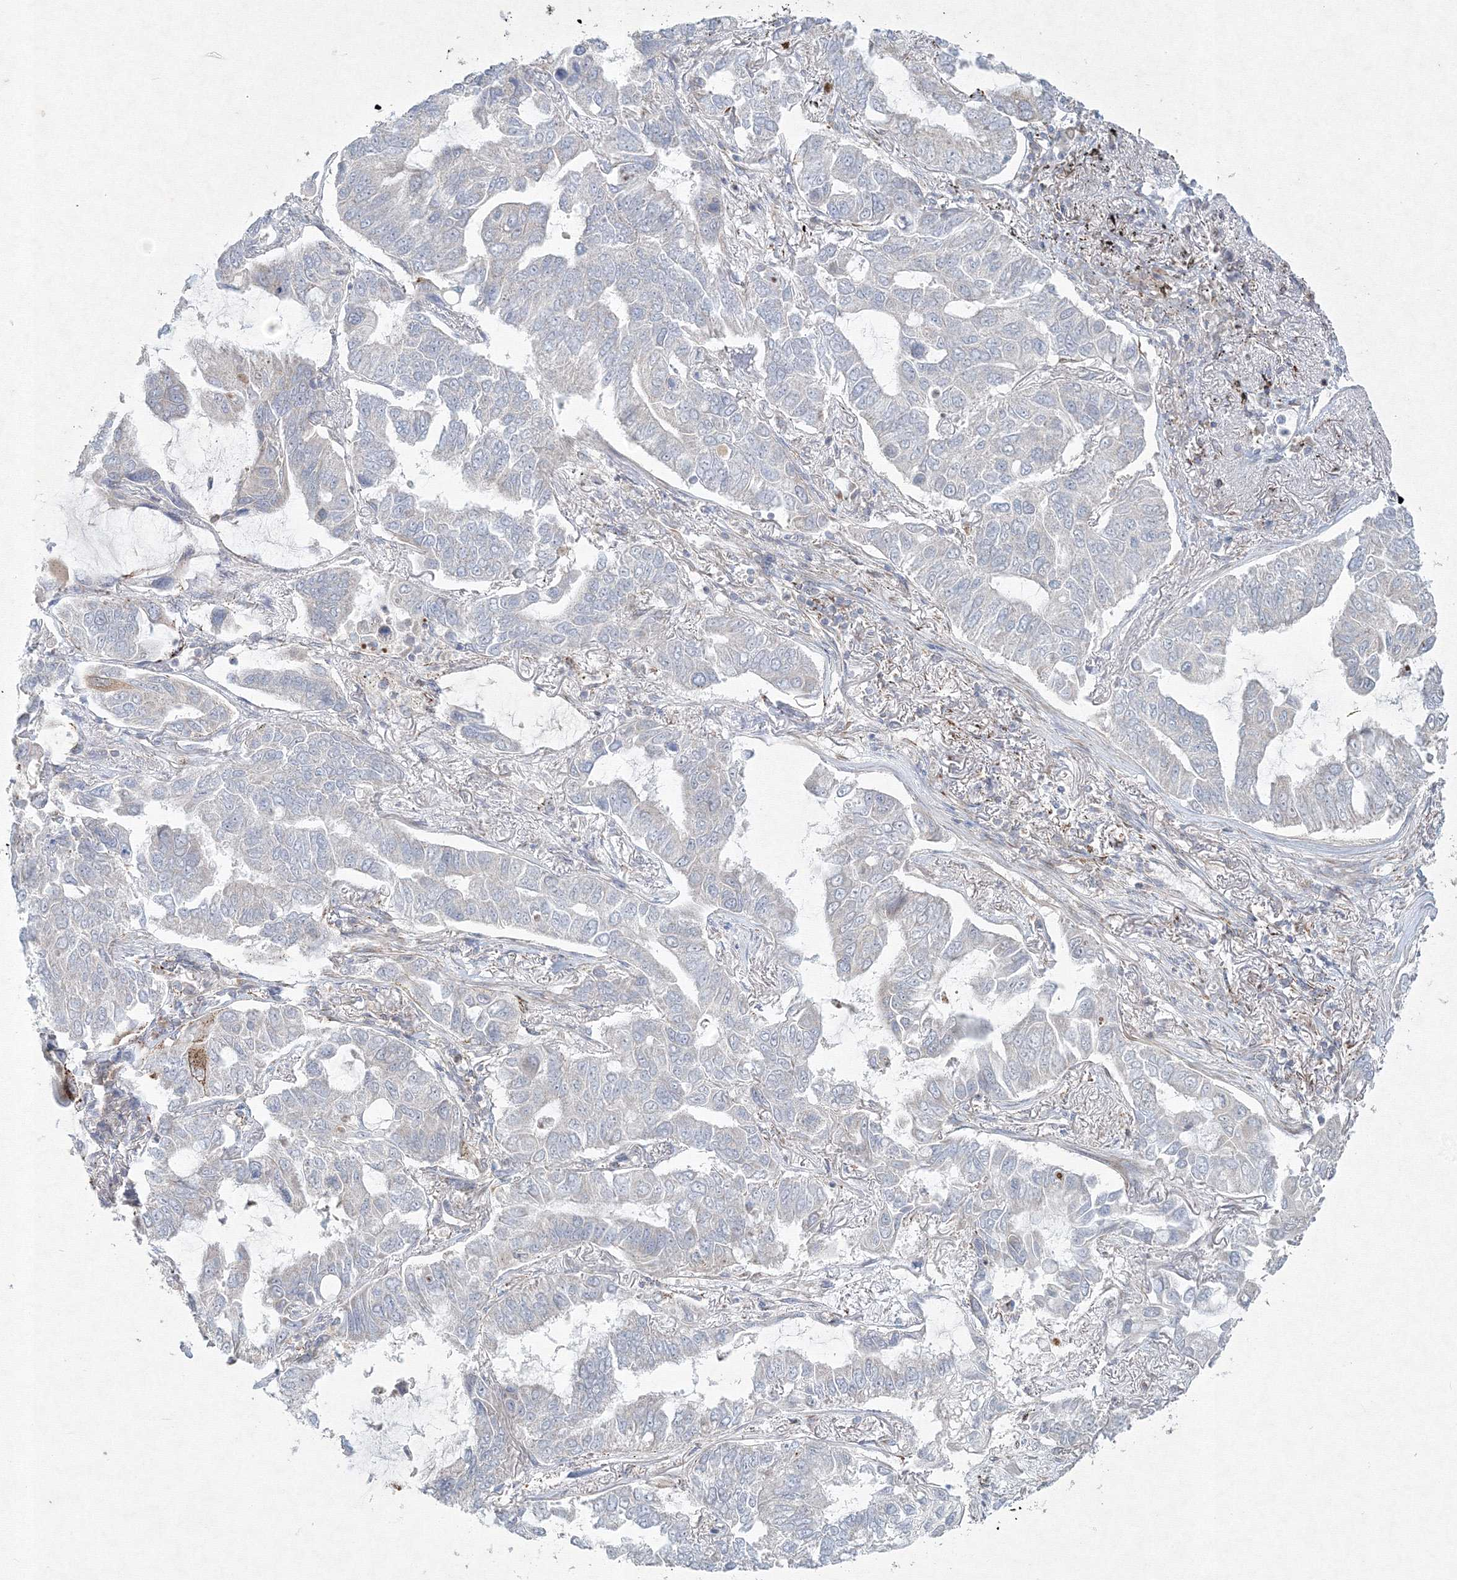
{"staining": {"intensity": "negative", "quantity": "none", "location": "none"}, "tissue": "lung cancer", "cell_type": "Tumor cells", "image_type": "cancer", "snomed": [{"axis": "morphology", "description": "Adenocarcinoma, NOS"}, {"axis": "topography", "description": "Lung"}], "caption": "IHC histopathology image of lung adenocarcinoma stained for a protein (brown), which demonstrates no staining in tumor cells.", "gene": "WDR49", "patient": {"sex": "male", "age": 64}}